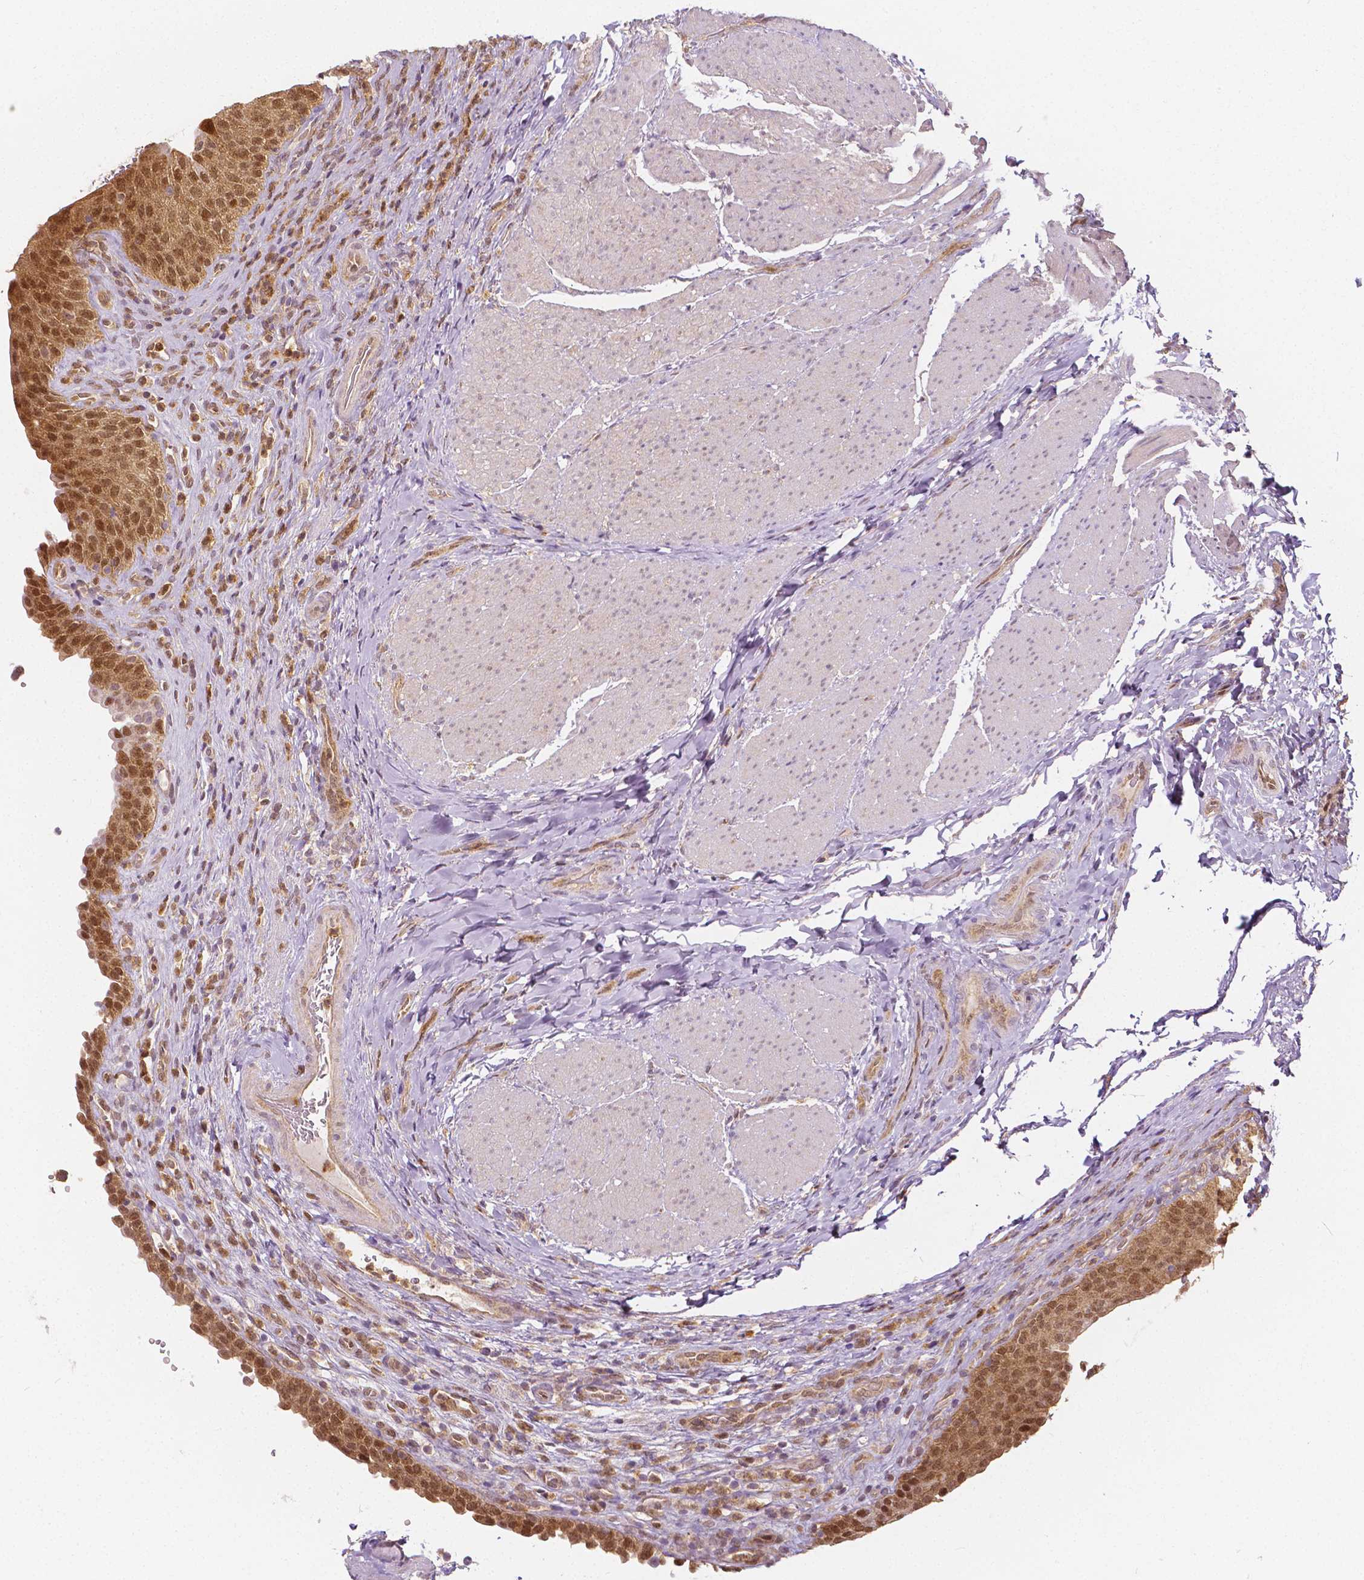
{"staining": {"intensity": "moderate", "quantity": ">75%", "location": "cytoplasmic/membranous,nuclear"}, "tissue": "urinary bladder", "cell_type": "Urothelial cells", "image_type": "normal", "snomed": [{"axis": "morphology", "description": "Normal tissue, NOS"}, {"axis": "topography", "description": "Urinary bladder"}, {"axis": "topography", "description": "Peripheral nerve tissue"}], "caption": "Urinary bladder was stained to show a protein in brown. There is medium levels of moderate cytoplasmic/membranous,nuclear expression in about >75% of urothelial cells. Nuclei are stained in blue.", "gene": "NAPRT", "patient": {"sex": "male", "age": 66}}